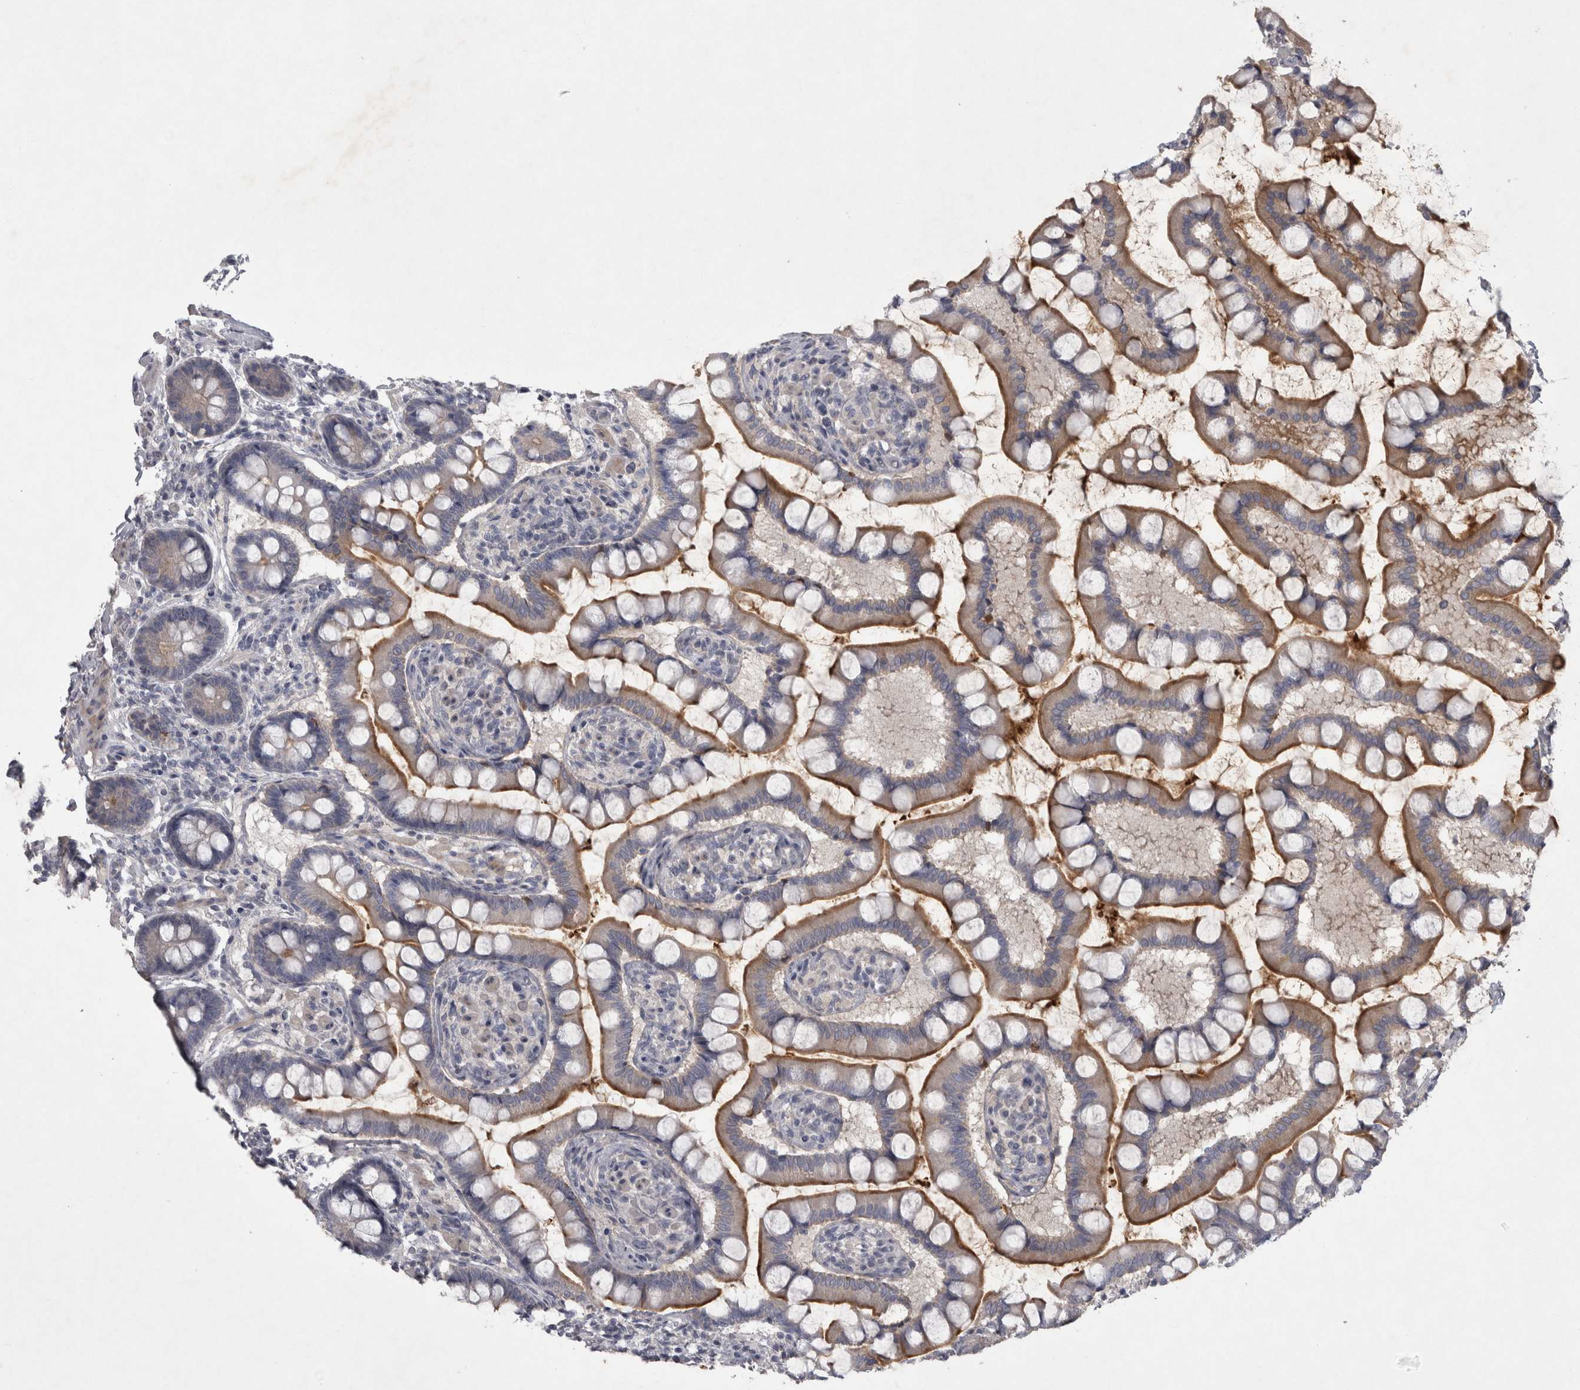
{"staining": {"intensity": "moderate", "quantity": "25%-75%", "location": "cytoplasmic/membranous"}, "tissue": "small intestine", "cell_type": "Glandular cells", "image_type": "normal", "snomed": [{"axis": "morphology", "description": "Normal tissue, NOS"}, {"axis": "topography", "description": "Small intestine"}], "caption": "Protein staining demonstrates moderate cytoplasmic/membranous positivity in about 25%-75% of glandular cells in normal small intestine.", "gene": "ENPP7", "patient": {"sex": "male", "age": 41}}